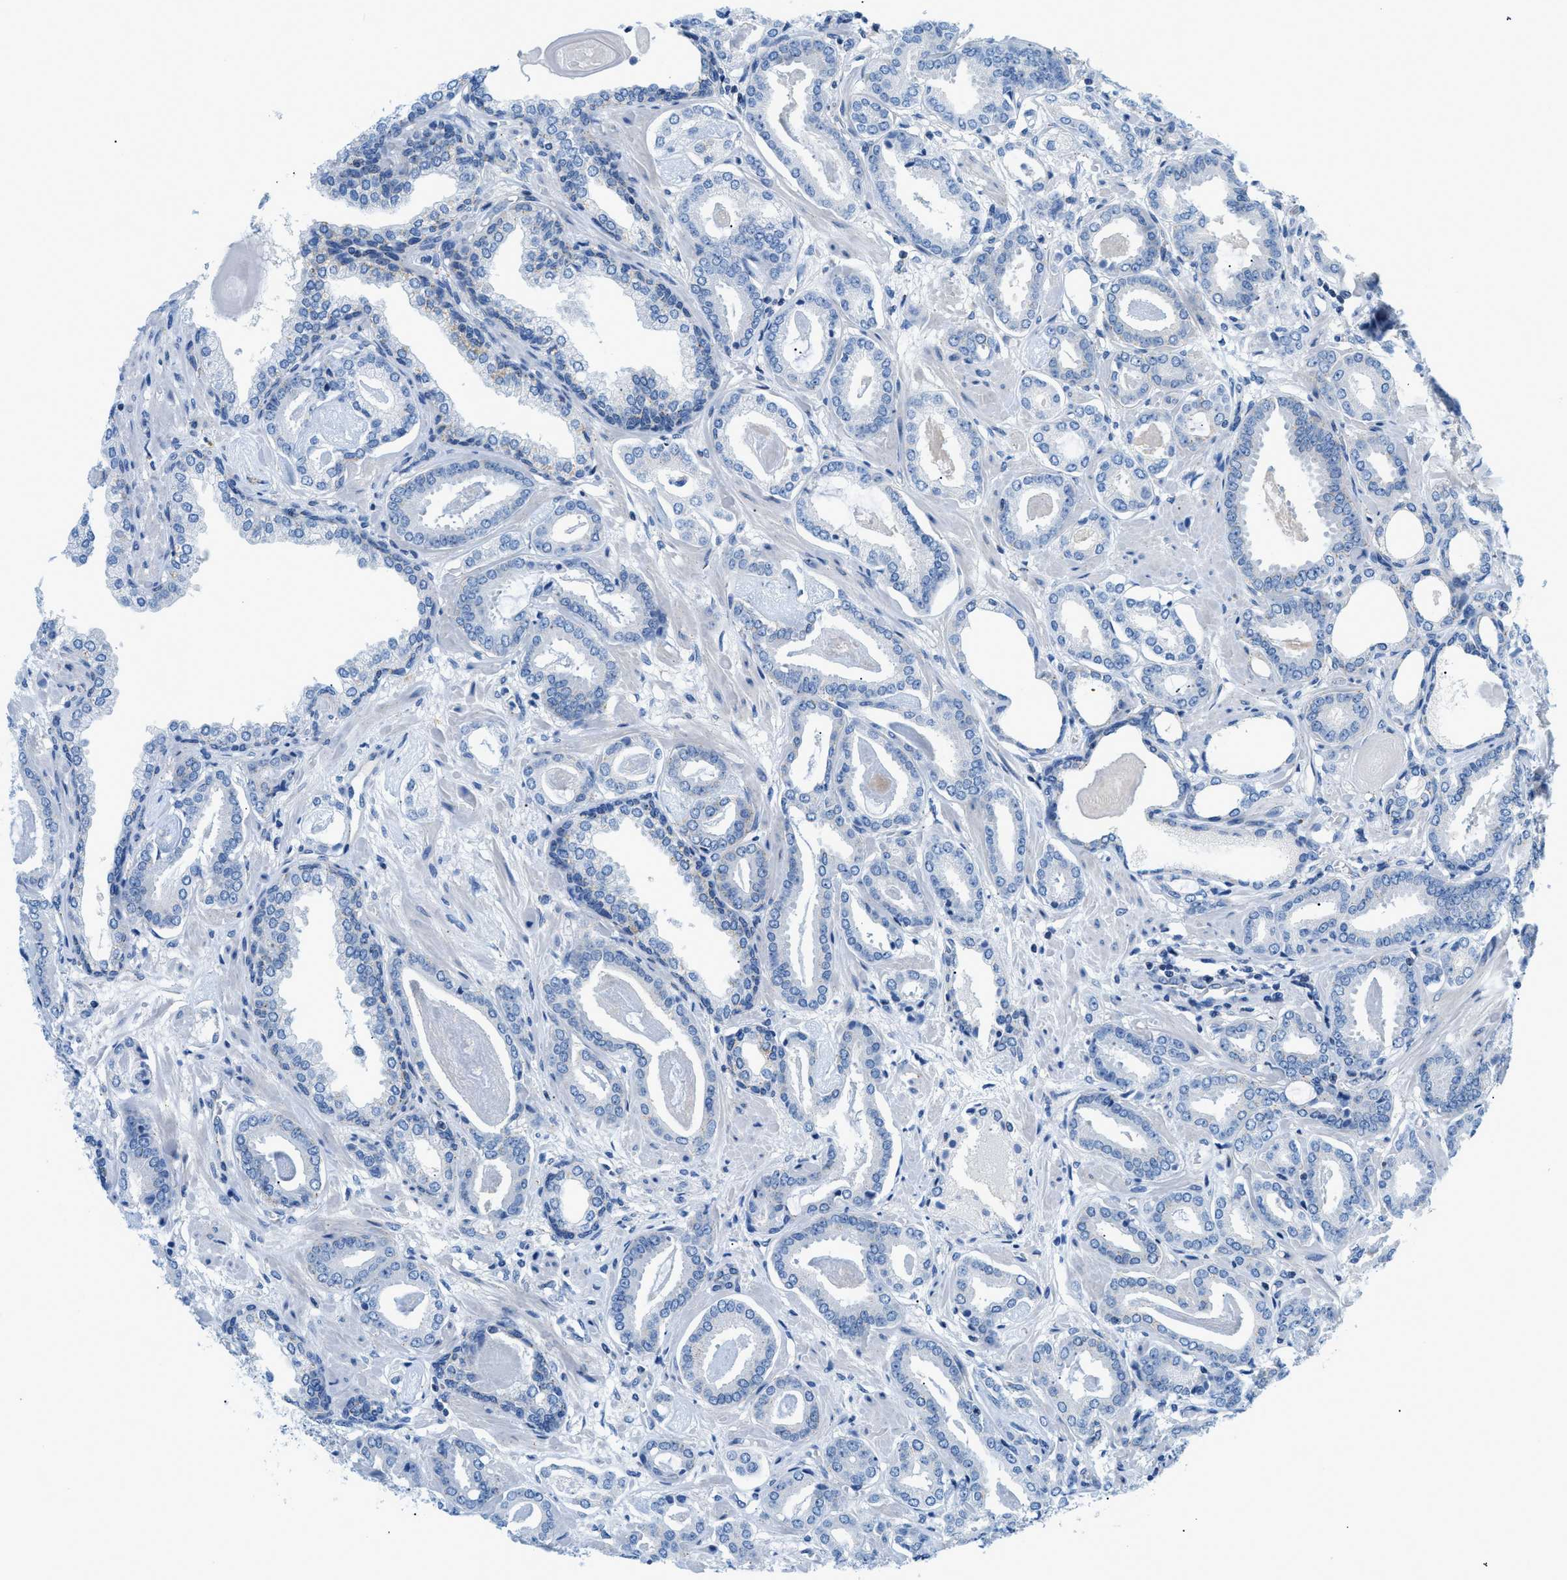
{"staining": {"intensity": "negative", "quantity": "none", "location": "none"}, "tissue": "prostate cancer", "cell_type": "Tumor cells", "image_type": "cancer", "snomed": [{"axis": "morphology", "description": "Adenocarcinoma, Low grade"}, {"axis": "topography", "description": "Prostate"}], "caption": "This histopathology image is of low-grade adenocarcinoma (prostate) stained with immunohistochemistry (IHC) to label a protein in brown with the nuclei are counter-stained blue. There is no positivity in tumor cells.", "gene": "FDCSP", "patient": {"sex": "male", "age": 53}}